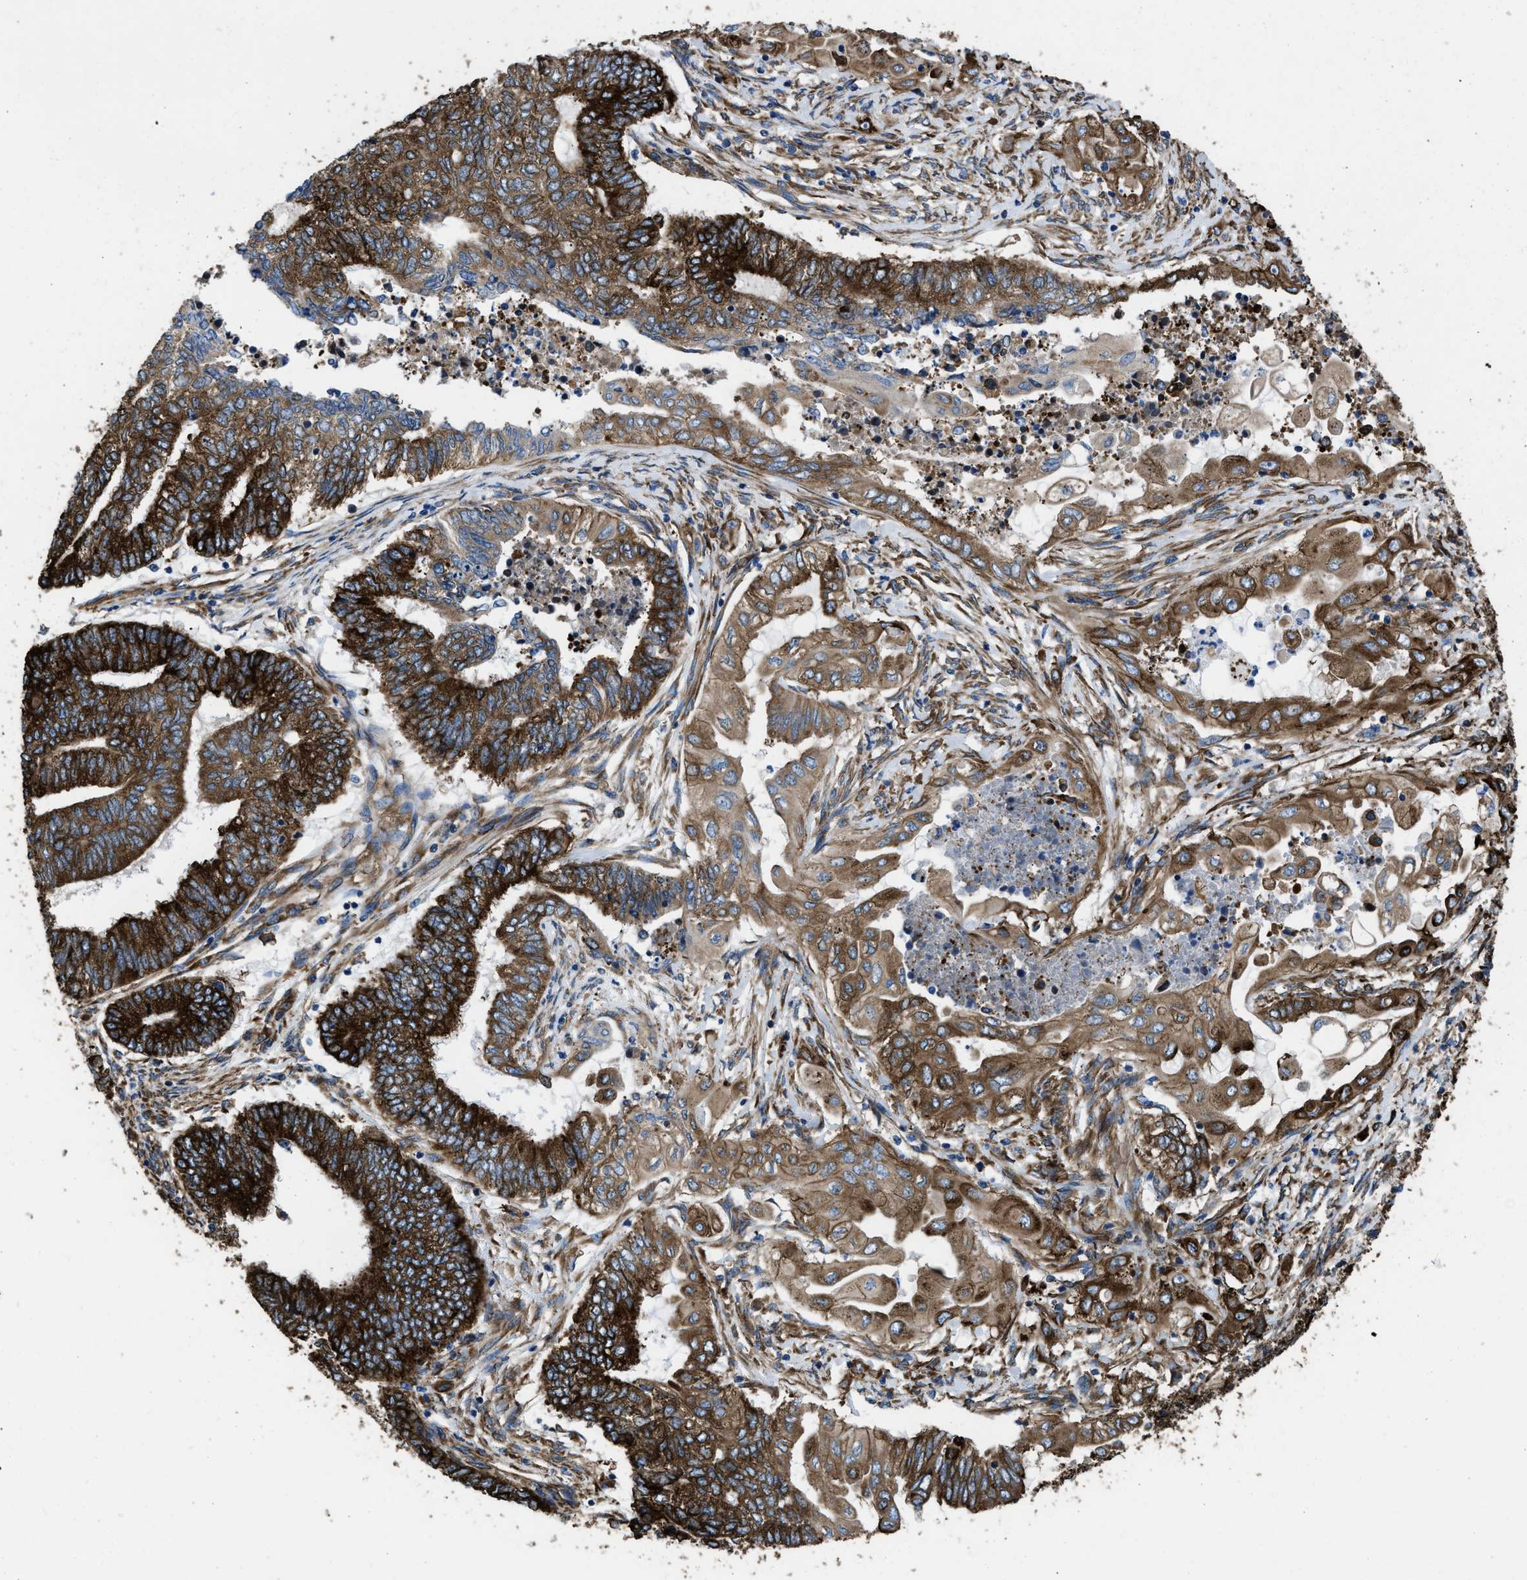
{"staining": {"intensity": "strong", "quantity": ">75%", "location": "cytoplasmic/membranous"}, "tissue": "endometrial cancer", "cell_type": "Tumor cells", "image_type": "cancer", "snomed": [{"axis": "morphology", "description": "Adenocarcinoma, NOS"}, {"axis": "topography", "description": "Uterus"}, {"axis": "topography", "description": "Endometrium"}], "caption": "Endometrial cancer (adenocarcinoma) tissue demonstrates strong cytoplasmic/membranous staining in about >75% of tumor cells, visualized by immunohistochemistry.", "gene": "CAPRIN1", "patient": {"sex": "female", "age": 70}}